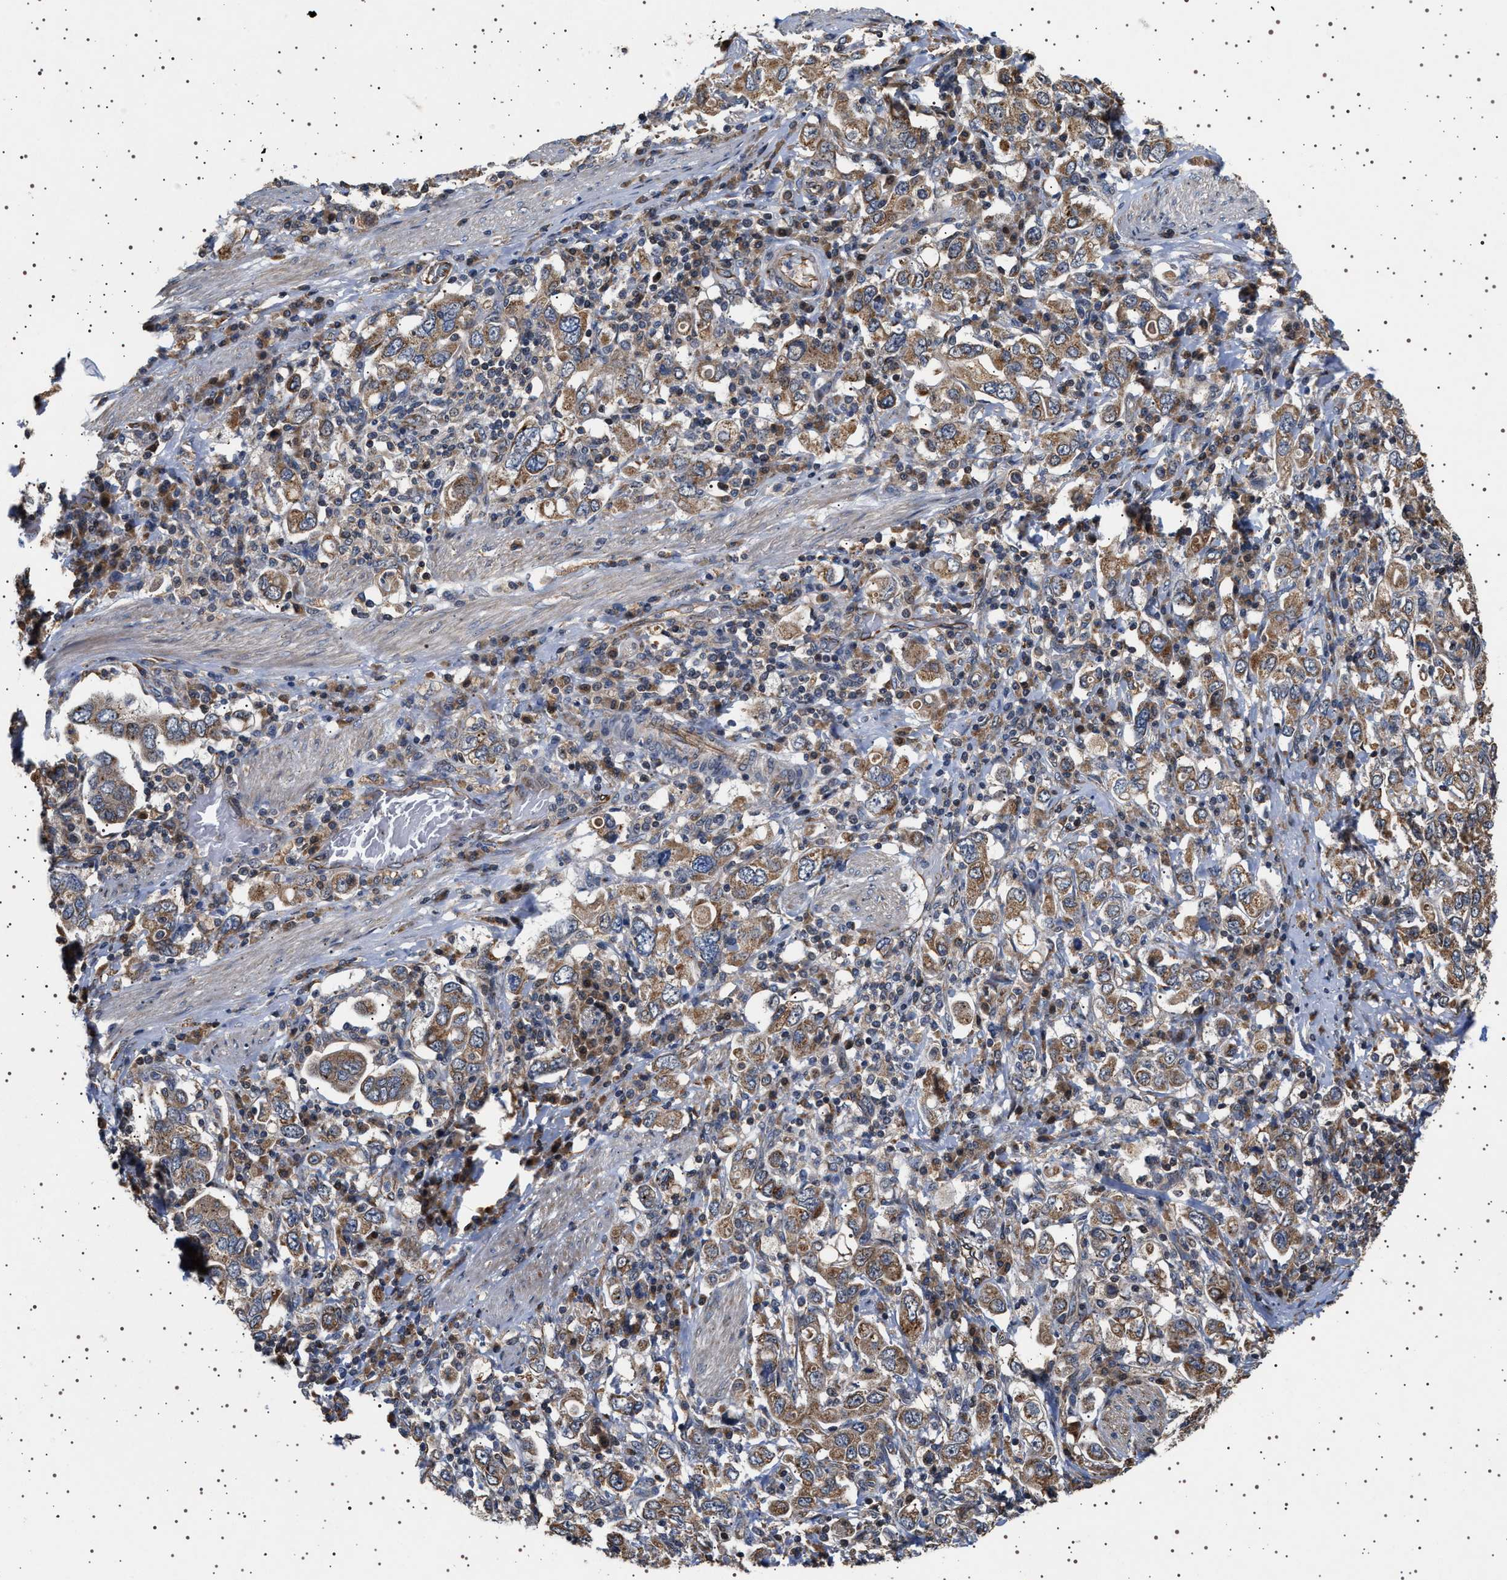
{"staining": {"intensity": "moderate", "quantity": ">75%", "location": "cytoplasmic/membranous"}, "tissue": "stomach cancer", "cell_type": "Tumor cells", "image_type": "cancer", "snomed": [{"axis": "morphology", "description": "Adenocarcinoma, NOS"}, {"axis": "topography", "description": "Stomach, upper"}], "caption": "Tumor cells display medium levels of moderate cytoplasmic/membranous positivity in about >75% of cells in human adenocarcinoma (stomach). The staining is performed using DAB (3,3'-diaminobenzidine) brown chromogen to label protein expression. The nuclei are counter-stained blue using hematoxylin.", "gene": "TRUB2", "patient": {"sex": "male", "age": 62}}